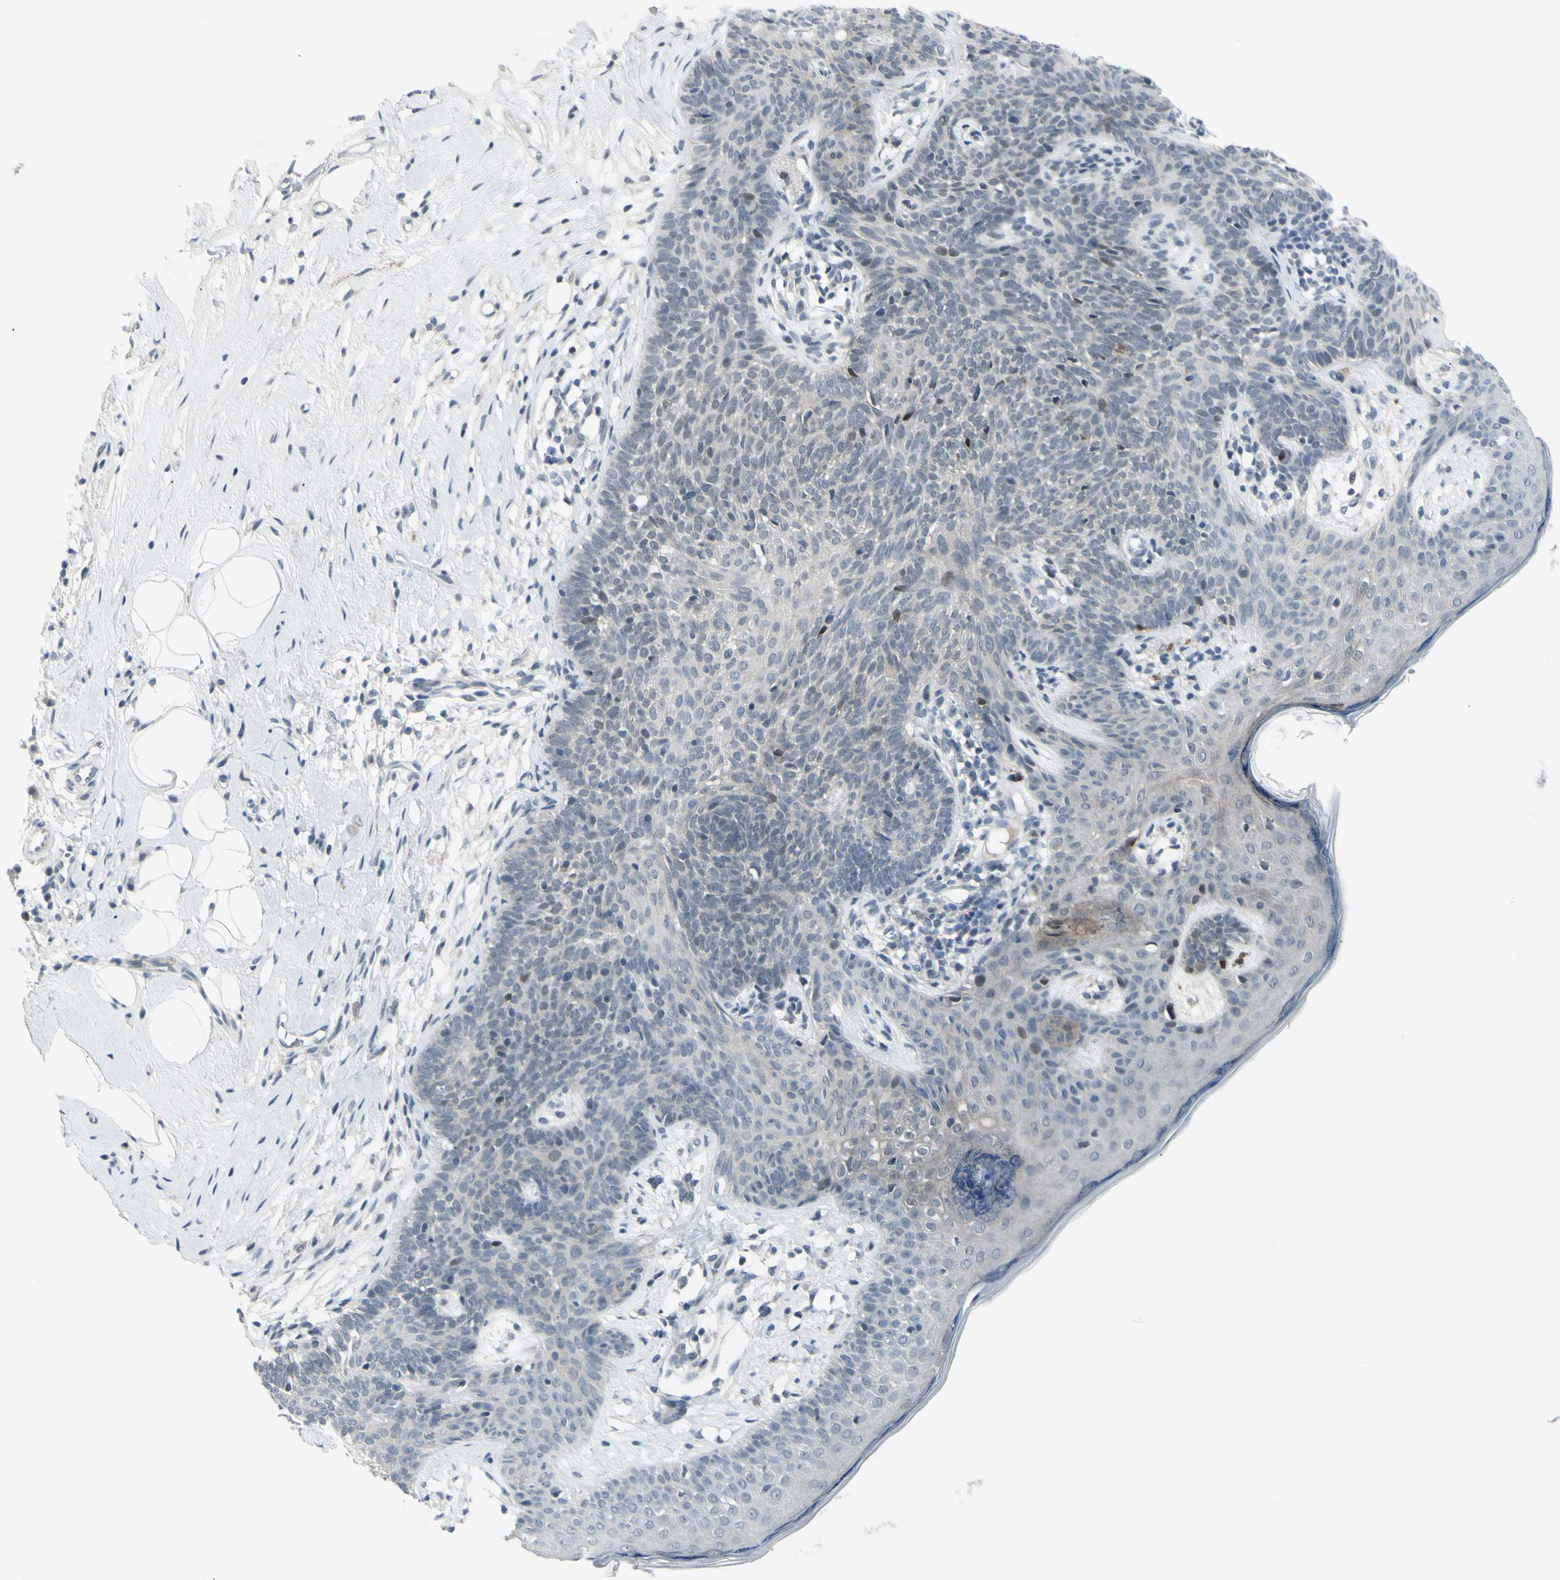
{"staining": {"intensity": "negative", "quantity": "none", "location": "none"}, "tissue": "skin cancer", "cell_type": "Tumor cells", "image_type": "cancer", "snomed": [{"axis": "morphology", "description": "Developmental malformation"}, {"axis": "morphology", "description": "Basal cell carcinoma"}, {"axis": "topography", "description": "Skin"}], "caption": "DAB immunohistochemical staining of human skin cancer exhibits no significant staining in tumor cells. Nuclei are stained in blue.", "gene": "ETNK1", "patient": {"sex": "female", "age": 62}}